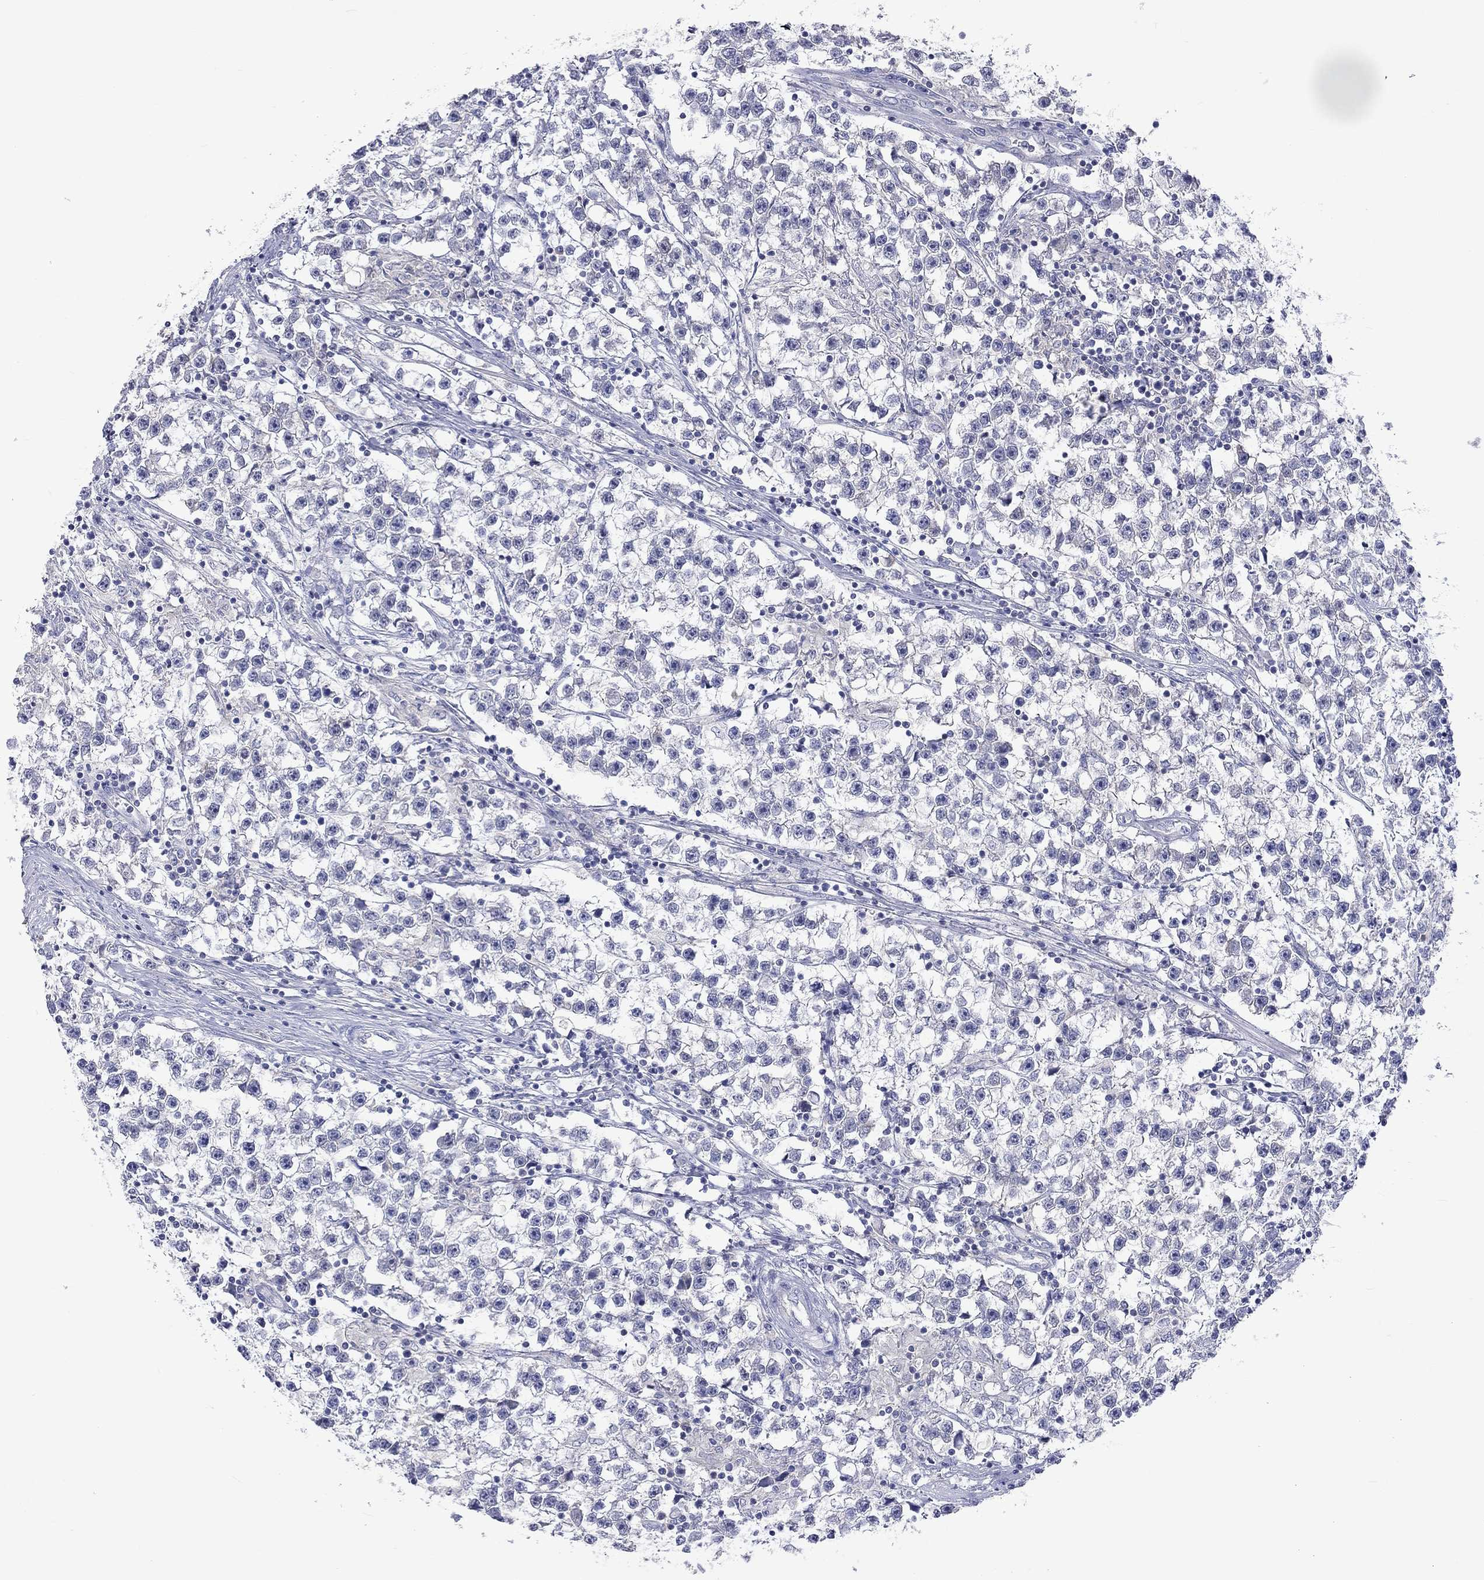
{"staining": {"intensity": "negative", "quantity": "none", "location": "none"}, "tissue": "testis cancer", "cell_type": "Tumor cells", "image_type": "cancer", "snomed": [{"axis": "morphology", "description": "Seminoma, NOS"}, {"axis": "topography", "description": "Testis"}], "caption": "Immunohistochemistry of testis seminoma demonstrates no expression in tumor cells.", "gene": "LRFN4", "patient": {"sex": "male", "age": 59}}